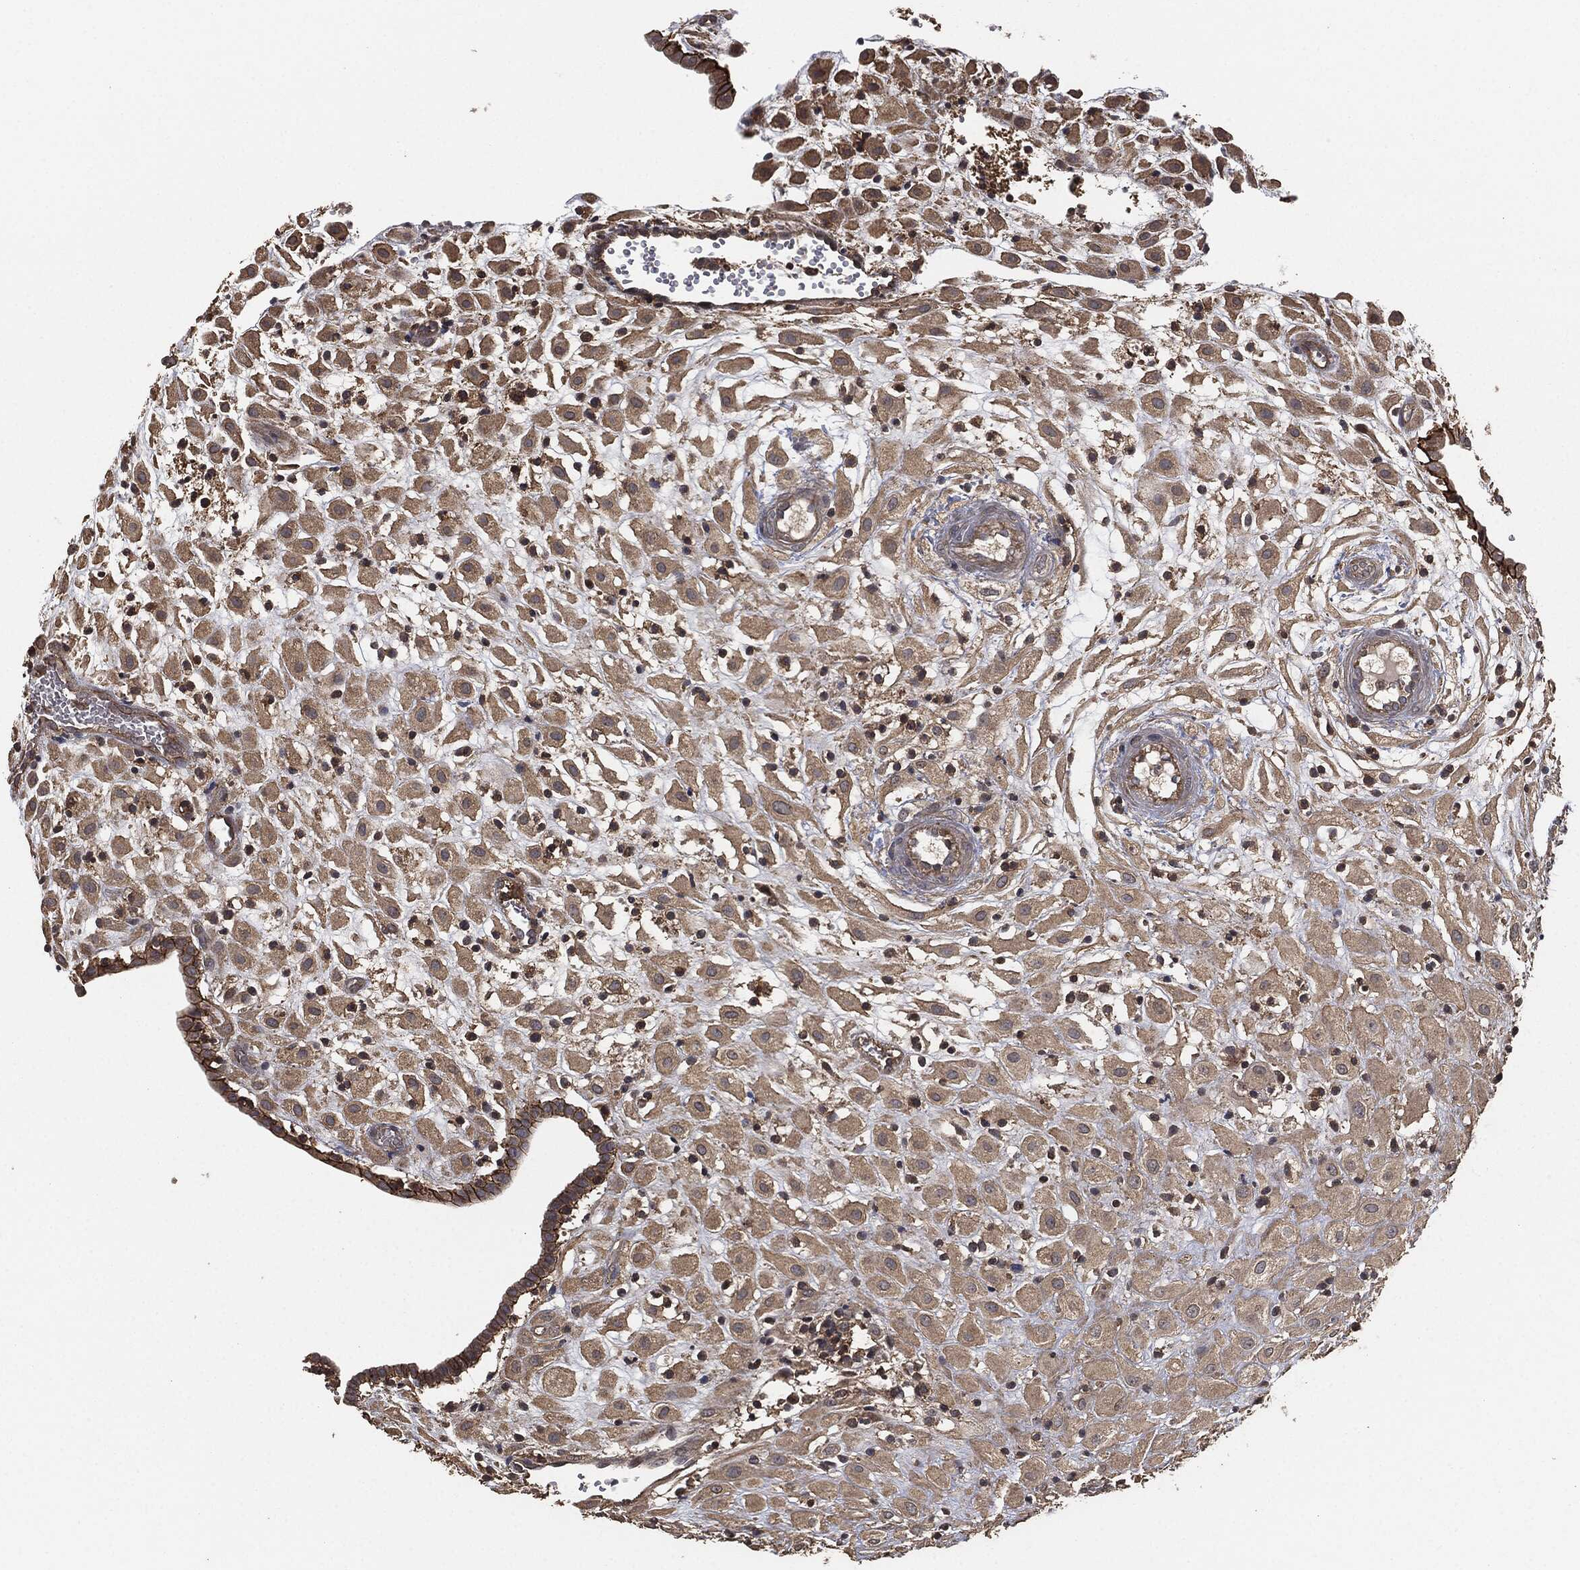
{"staining": {"intensity": "weak", "quantity": ">75%", "location": "cytoplasmic/membranous"}, "tissue": "placenta", "cell_type": "Decidual cells", "image_type": "normal", "snomed": [{"axis": "morphology", "description": "Normal tissue, NOS"}, {"axis": "topography", "description": "Placenta"}], "caption": "Immunohistochemistry (IHC) (DAB (3,3'-diaminobenzidine)) staining of benign placenta demonstrates weak cytoplasmic/membranous protein expression in approximately >75% of decidual cells. Immunohistochemistry (IHC) stains the protein of interest in brown and the nuclei are stained blue.", "gene": "ERBIN", "patient": {"sex": "female", "age": 24}}